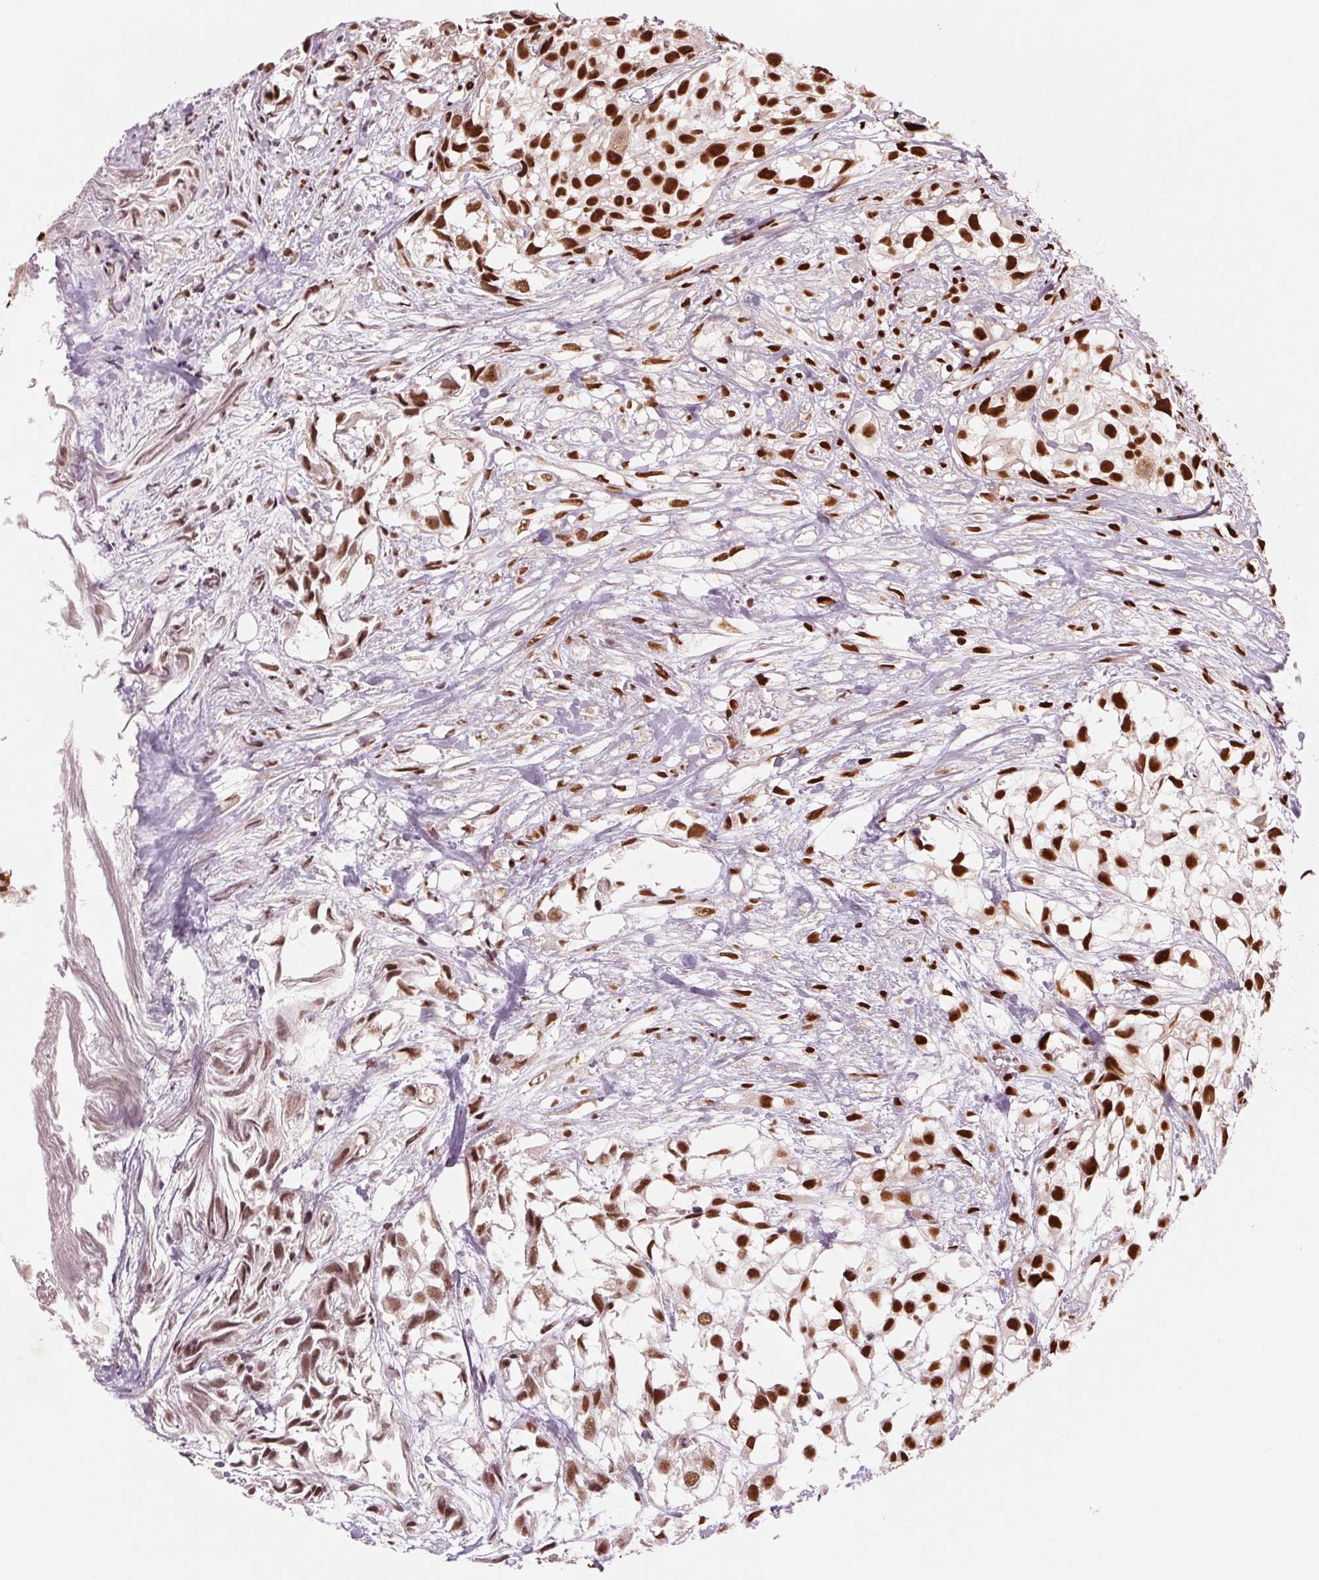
{"staining": {"intensity": "strong", "quantity": ">75%", "location": "nuclear"}, "tissue": "urothelial cancer", "cell_type": "Tumor cells", "image_type": "cancer", "snomed": [{"axis": "morphology", "description": "Urothelial carcinoma, High grade"}, {"axis": "topography", "description": "Urinary bladder"}], "caption": "Immunohistochemistry (IHC) of urothelial cancer demonstrates high levels of strong nuclear positivity in approximately >75% of tumor cells.", "gene": "TTLL9", "patient": {"sex": "male", "age": 56}}